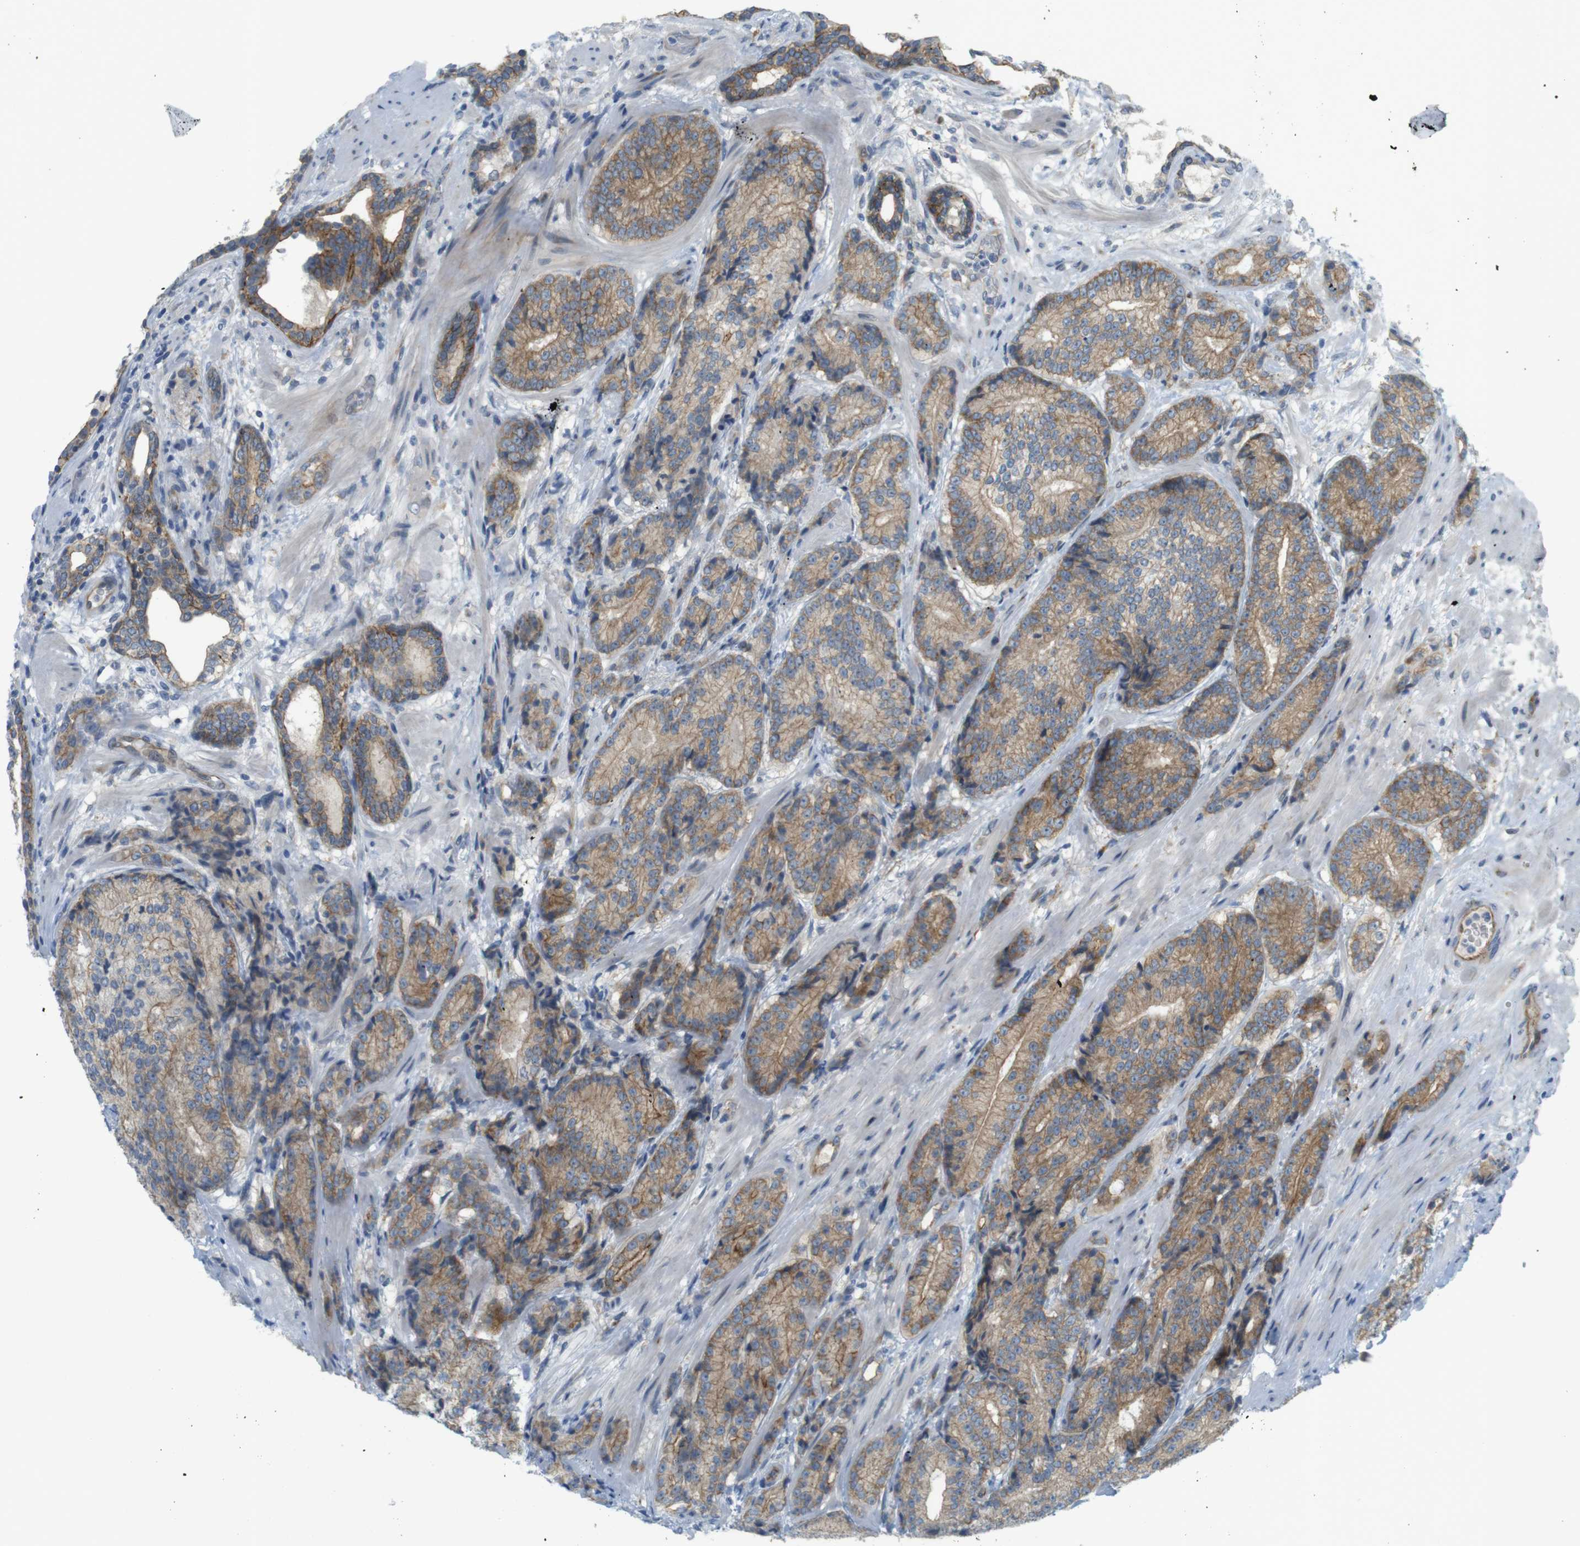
{"staining": {"intensity": "moderate", "quantity": ">75%", "location": "cytoplasmic/membranous"}, "tissue": "prostate cancer", "cell_type": "Tumor cells", "image_type": "cancer", "snomed": [{"axis": "morphology", "description": "Adenocarcinoma, High grade"}, {"axis": "topography", "description": "Prostate"}], "caption": "Human prostate cancer stained for a protein (brown) demonstrates moderate cytoplasmic/membranous positive expression in about >75% of tumor cells.", "gene": "GJC3", "patient": {"sex": "male", "age": 61}}